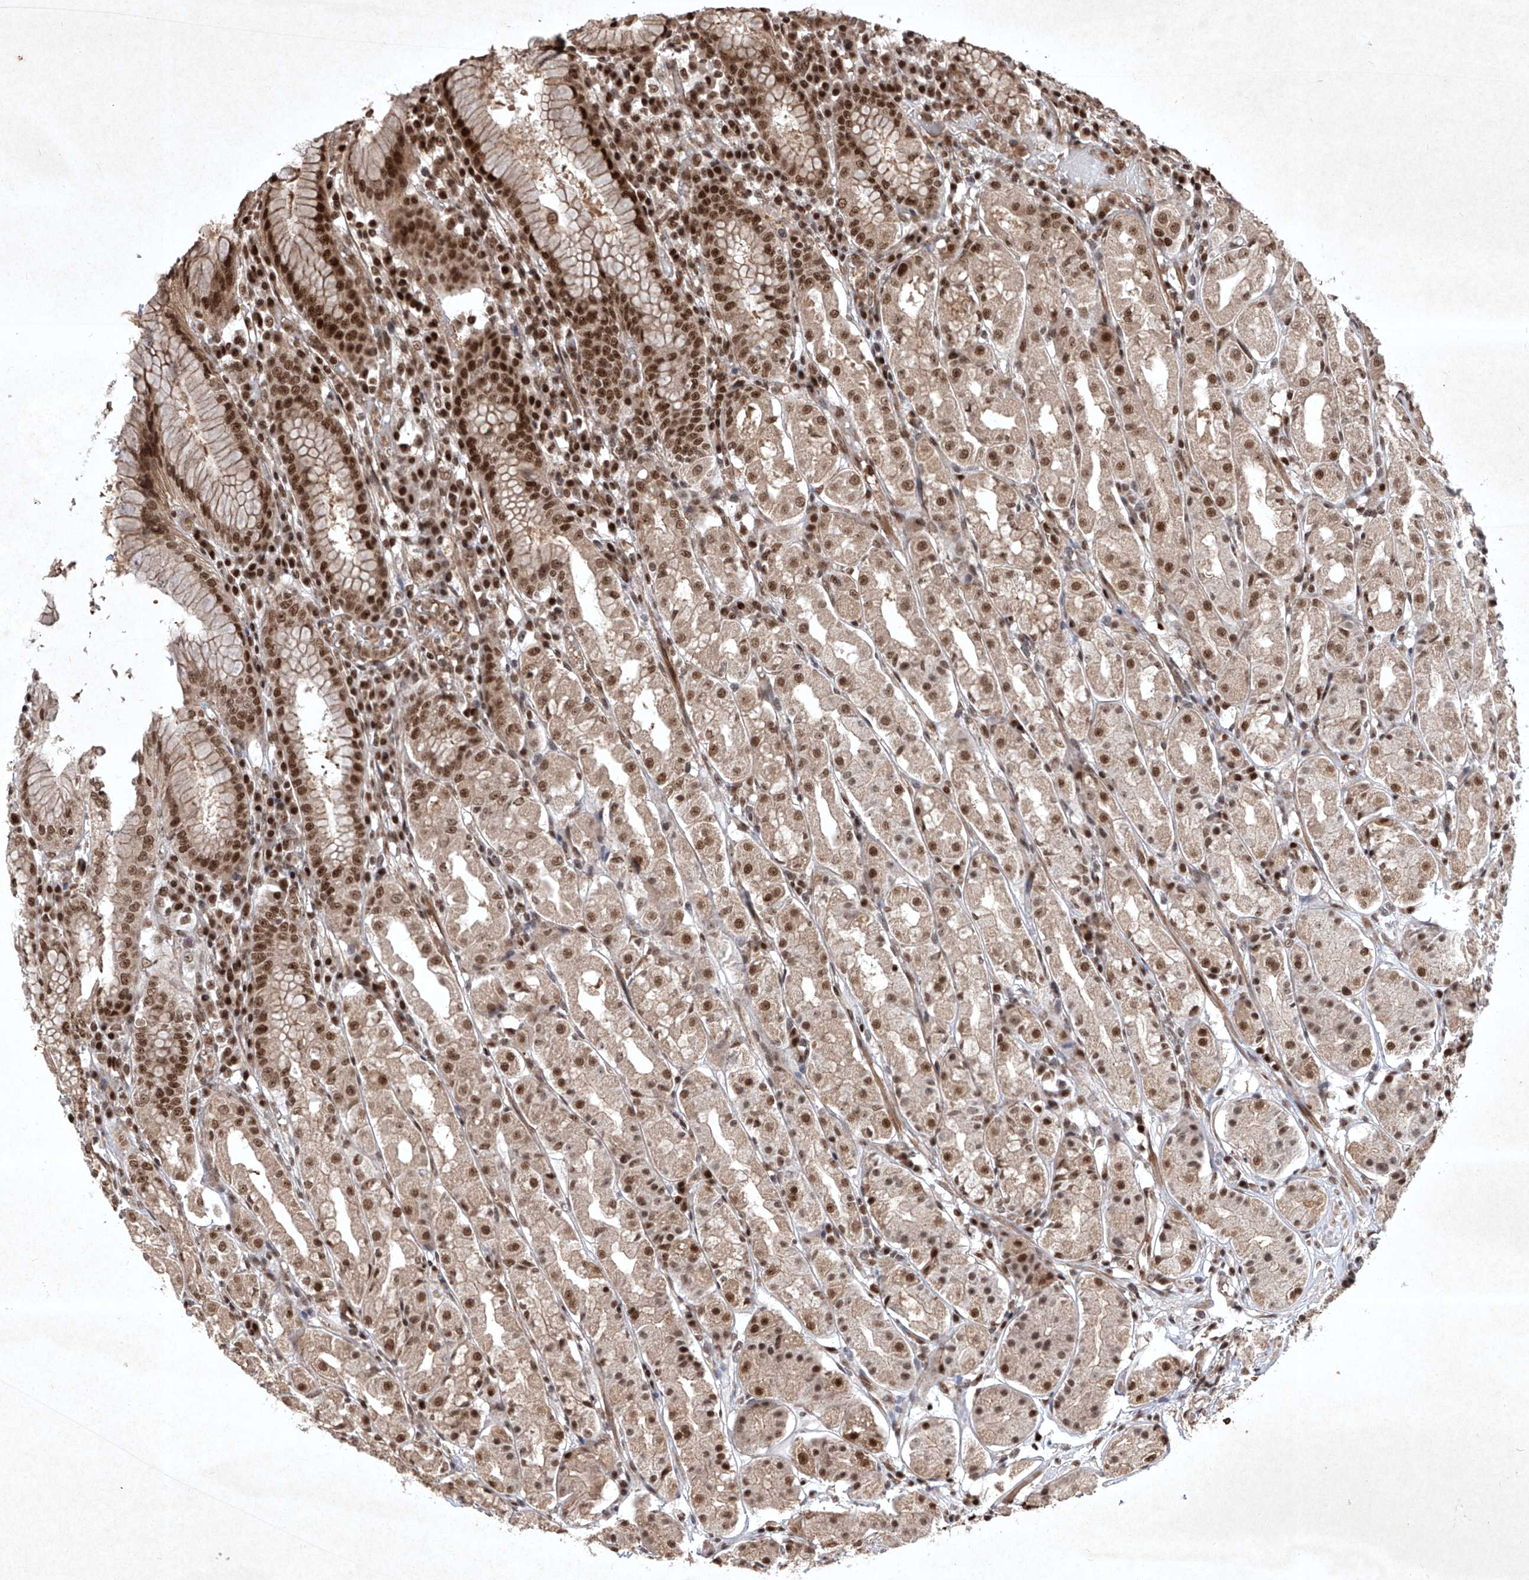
{"staining": {"intensity": "strong", "quantity": "25%-75%", "location": "nuclear"}, "tissue": "stomach", "cell_type": "Glandular cells", "image_type": "normal", "snomed": [{"axis": "morphology", "description": "Normal tissue, NOS"}, {"axis": "topography", "description": "Stomach"}, {"axis": "topography", "description": "Stomach, lower"}], "caption": "Protein staining demonstrates strong nuclear expression in approximately 25%-75% of glandular cells in normal stomach. (brown staining indicates protein expression, while blue staining denotes nuclei).", "gene": "IRF2", "patient": {"sex": "female", "age": 56}}